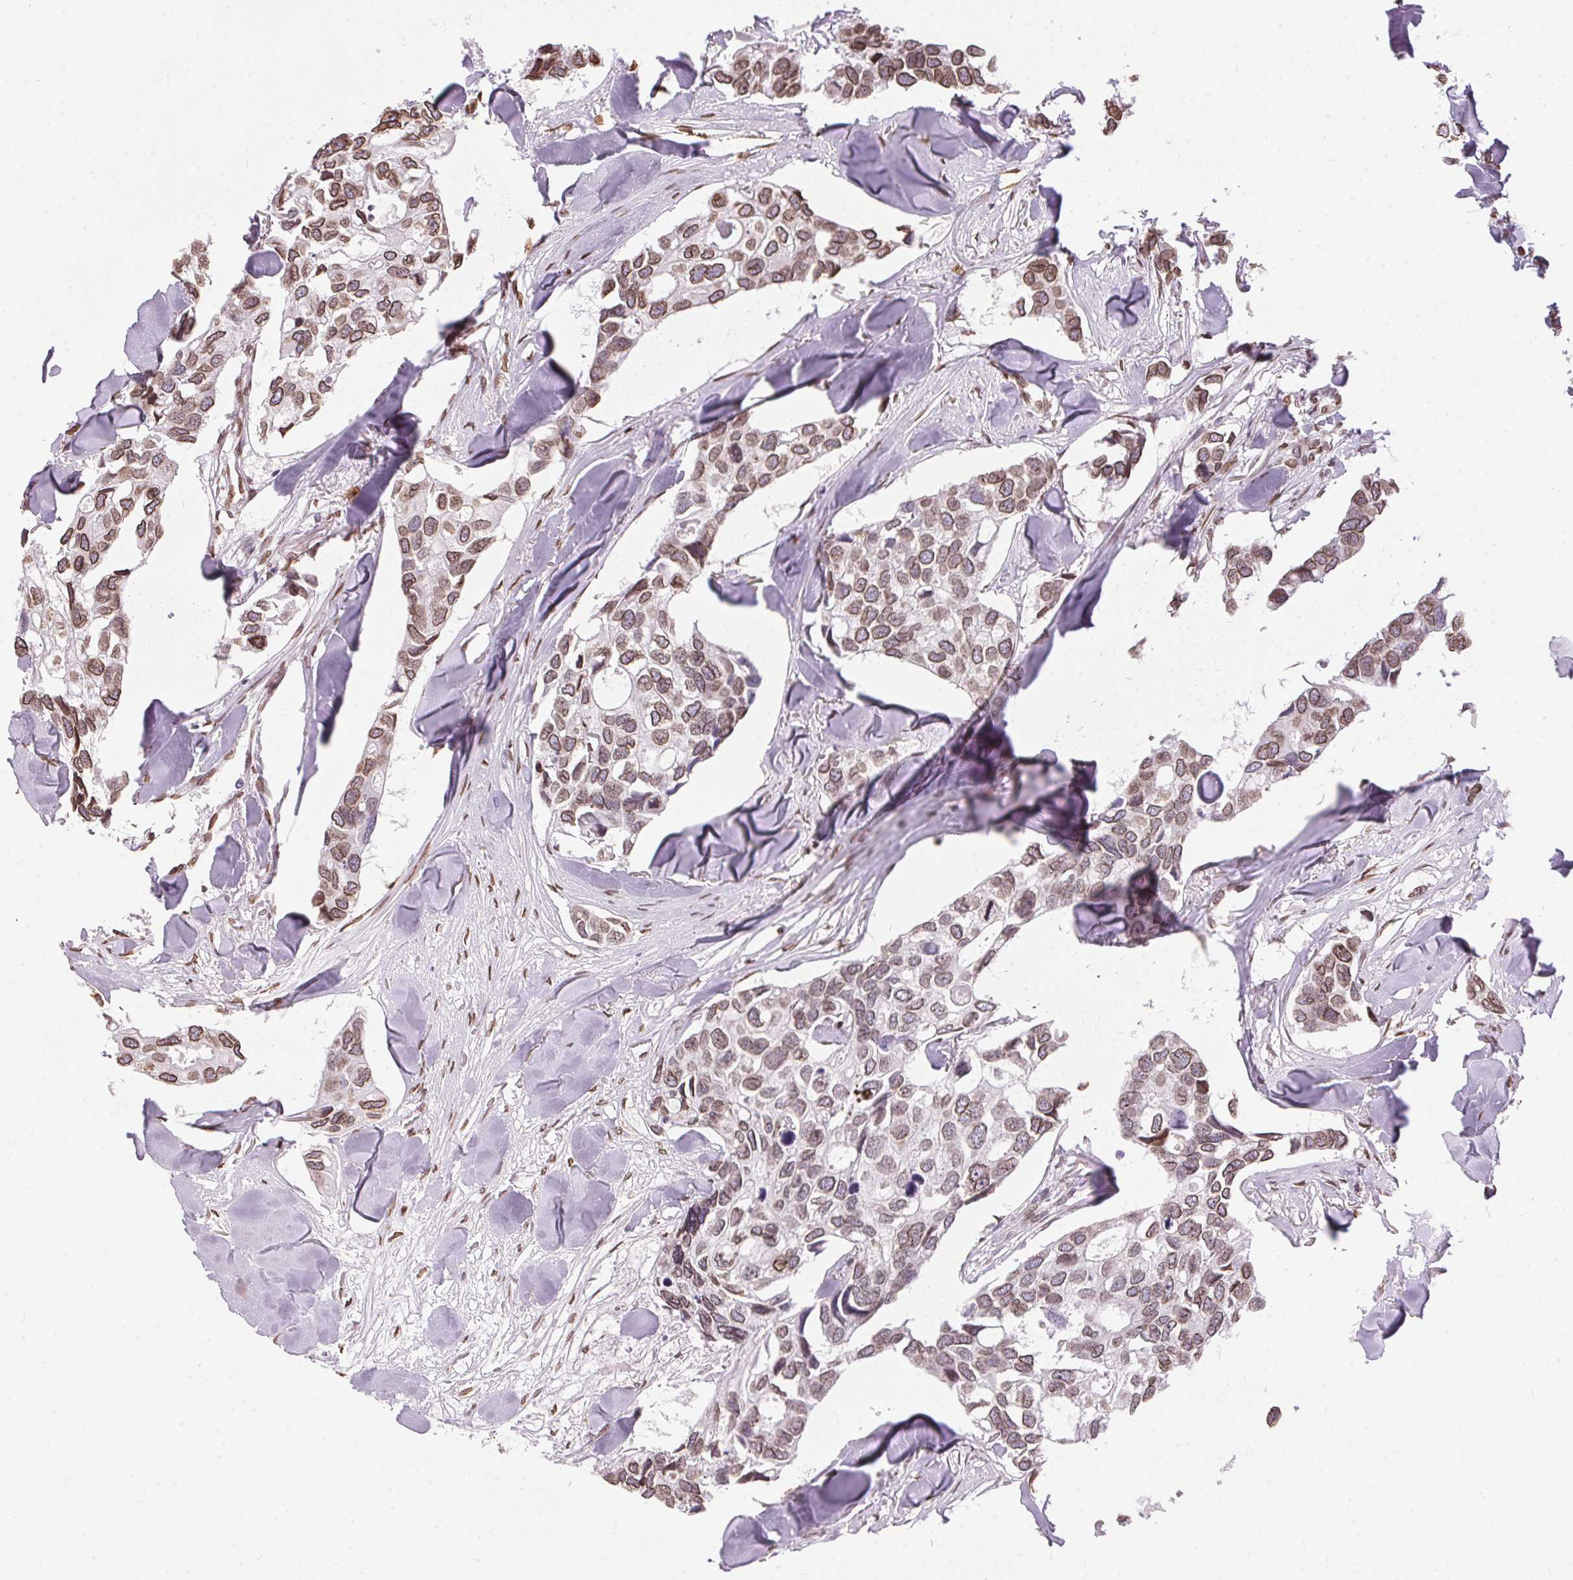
{"staining": {"intensity": "moderate", "quantity": ">75%", "location": "cytoplasmic/membranous,nuclear"}, "tissue": "breast cancer", "cell_type": "Tumor cells", "image_type": "cancer", "snomed": [{"axis": "morphology", "description": "Duct carcinoma"}, {"axis": "topography", "description": "Breast"}], "caption": "A micrograph of human breast intraductal carcinoma stained for a protein shows moderate cytoplasmic/membranous and nuclear brown staining in tumor cells.", "gene": "TMEM175", "patient": {"sex": "female", "age": 83}}